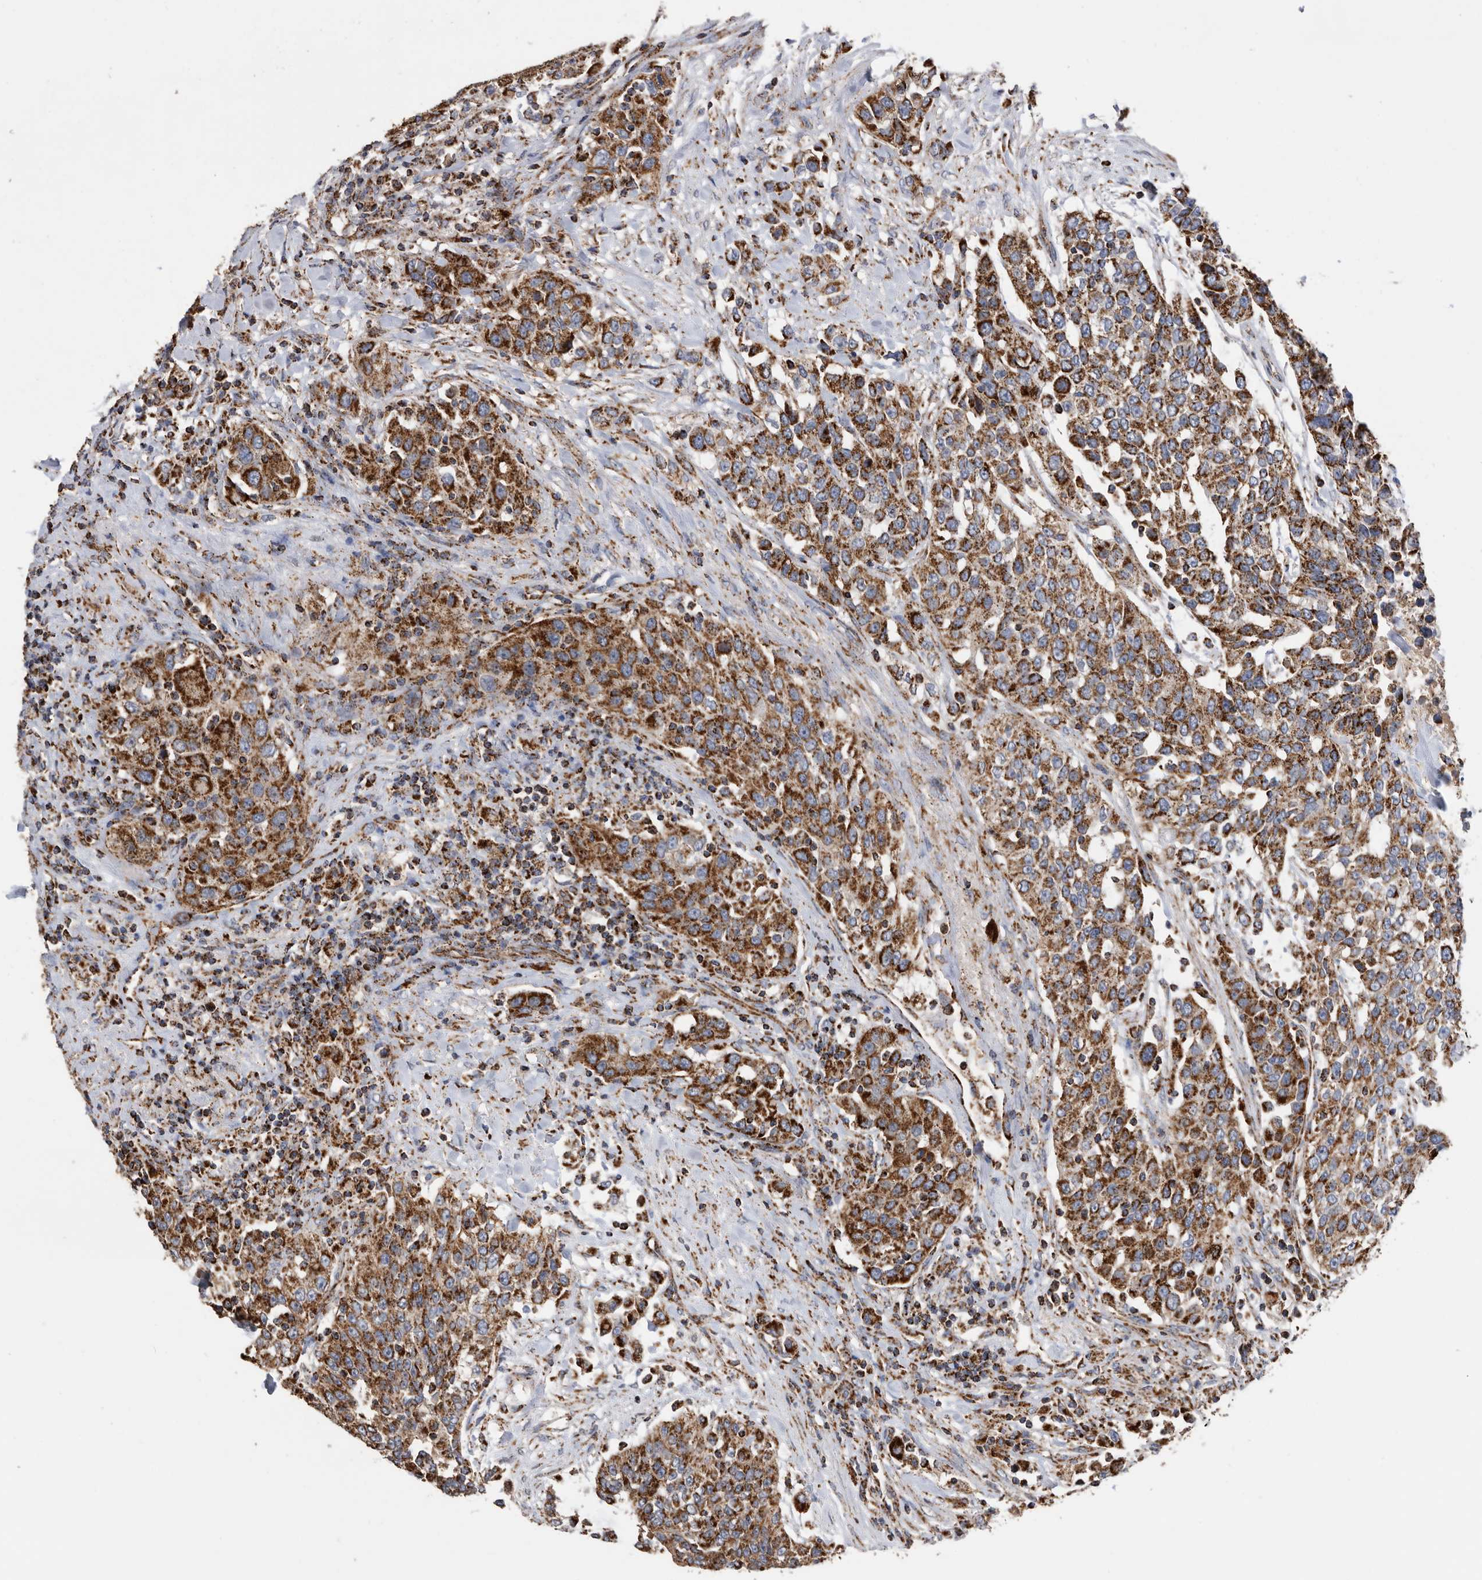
{"staining": {"intensity": "strong", "quantity": ">75%", "location": "cytoplasmic/membranous"}, "tissue": "urothelial cancer", "cell_type": "Tumor cells", "image_type": "cancer", "snomed": [{"axis": "morphology", "description": "Urothelial carcinoma, High grade"}, {"axis": "topography", "description": "Urinary bladder"}], "caption": "A high amount of strong cytoplasmic/membranous expression is seen in about >75% of tumor cells in high-grade urothelial carcinoma tissue.", "gene": "WFDC1", "patient": {"sex": "female", "age": 80}}